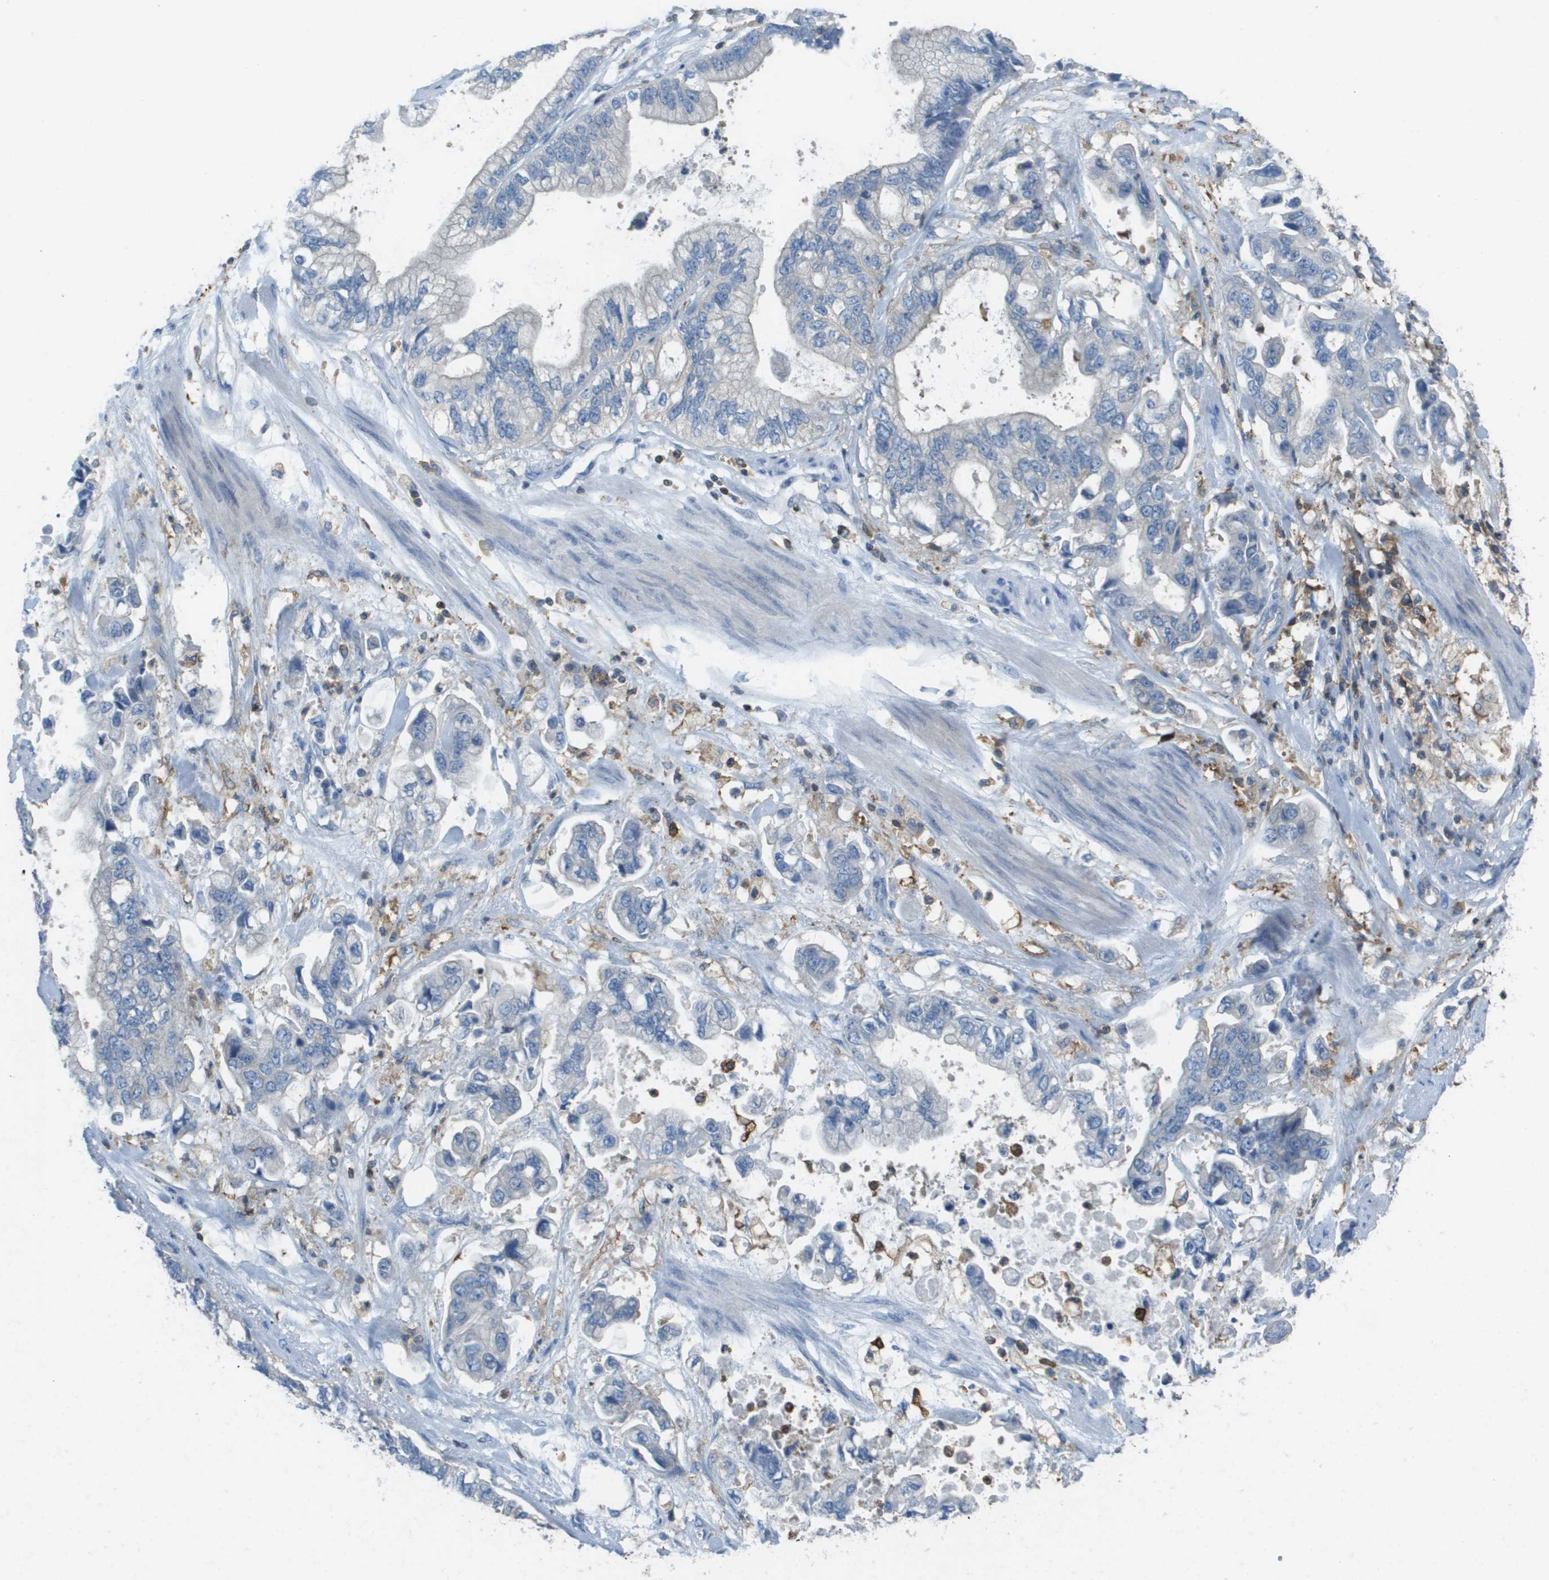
{"staining": {"intensity": "negative", "quantity": "none", "location": "none"}, "tissue": "stomach cancer", "cell_type": "Tumor cells", "image_type": "cancer", "snomed": [{"axis": "morphology", "description": "Normal tissue, NOS"}, {"axis": "morphology", "description": "Adenocarcinoma, NOS"}, {"axis": "topography", "description": "Stomach"}], "caption": "Immunohistochemistry (IHC) photomicrograph of human adenocarcinoma (stomach) stained for a protein (brown), which shows no staining in tumor cells.", "gene": "APBB1IP", "patient": {"sex": "male", "age": 62}}